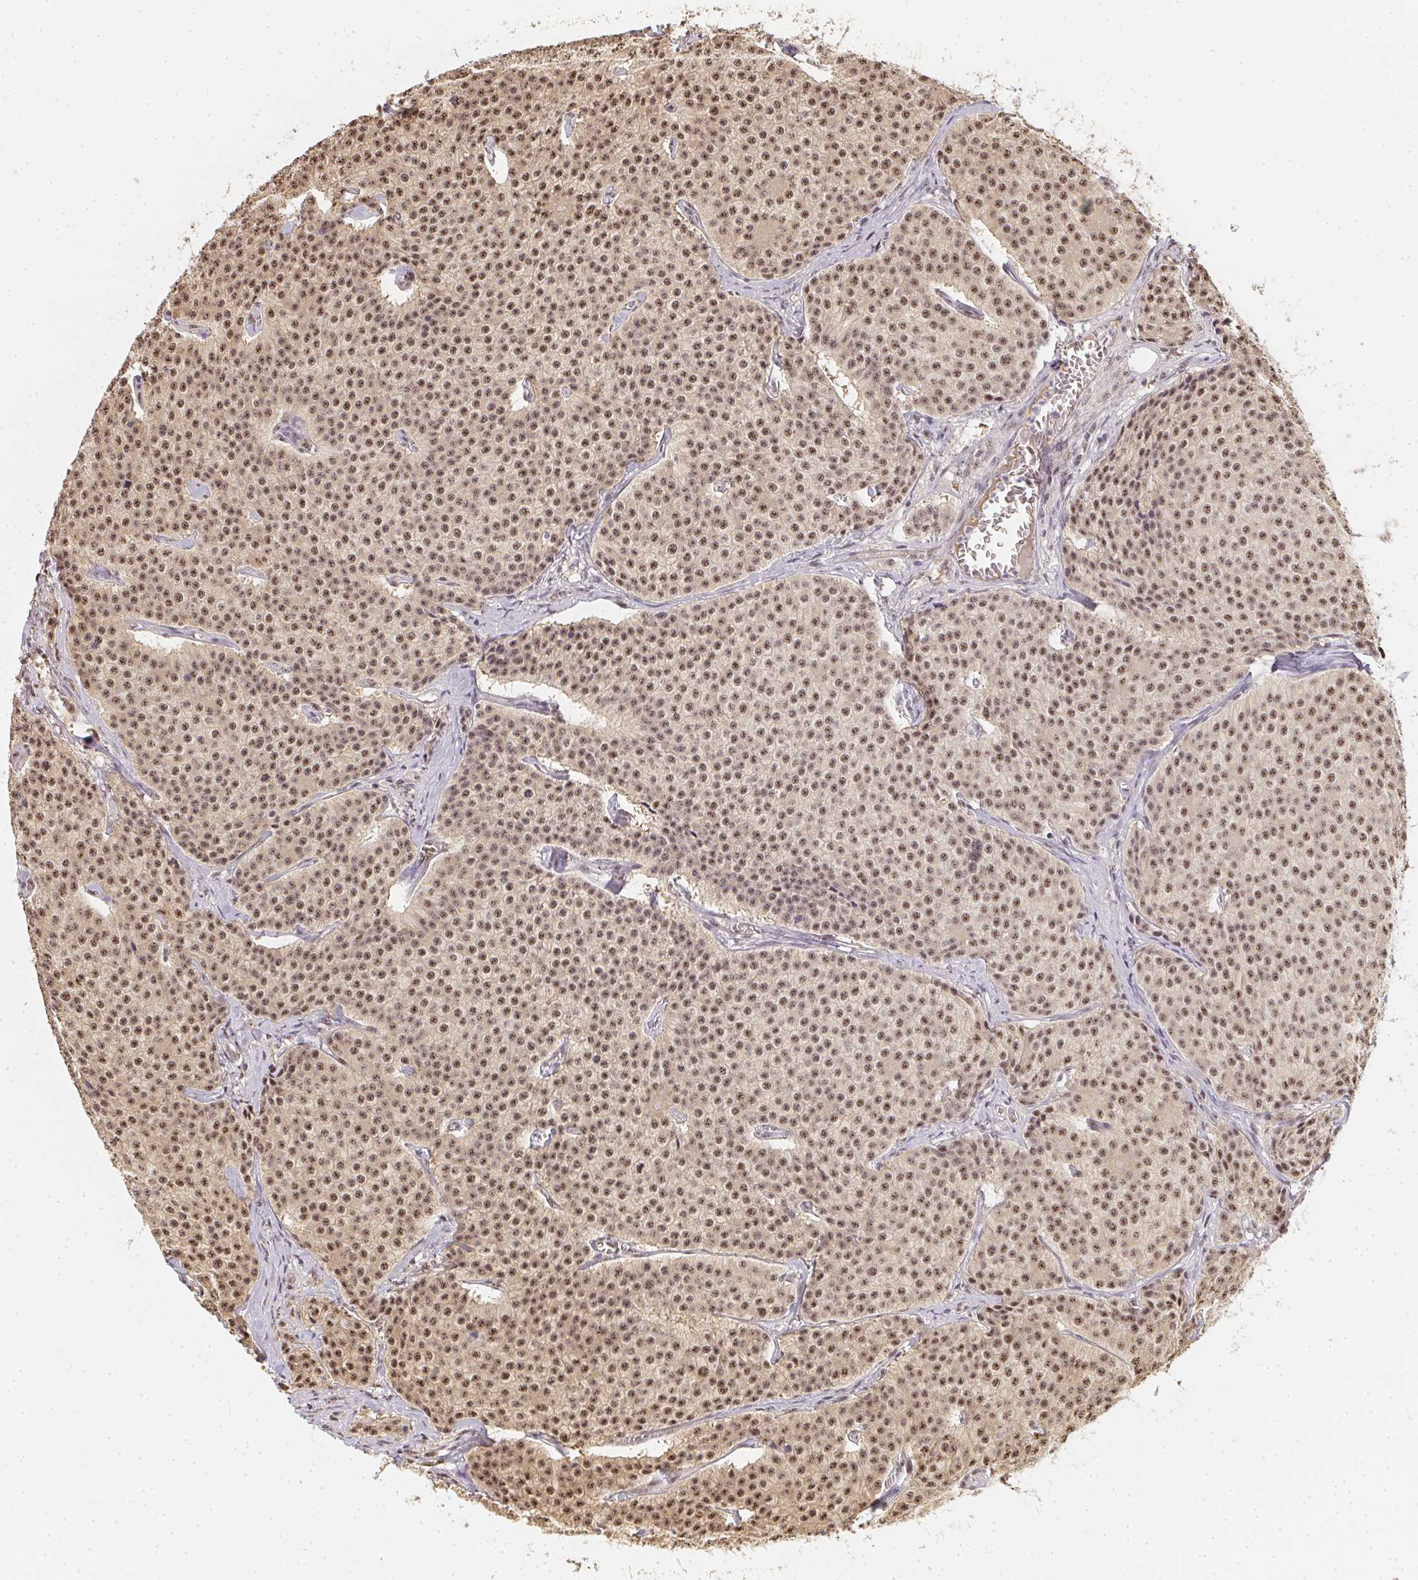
{"staining": {"intensity": "weak", "quantity": ">75%", "location": "cytoplasmic/membranous,nuclear"}, "tissue": "carcinoid", "cell_type": "Tumor cells", "image_type": "cancer", "snomed": [{"axis": "morphology", "description": "Carcinoid, malignant, NOS"}, {"axis": "topography", "description": "Small intestine"}], "caption": "Tumor cells demonstrate low levels of weak cytoplasmic/membranous and nuclear staining in approximately >75% of cells in human carcinoid.", "gene": "SLC35B3", "patient": {"sex": "female", "age": 64}}